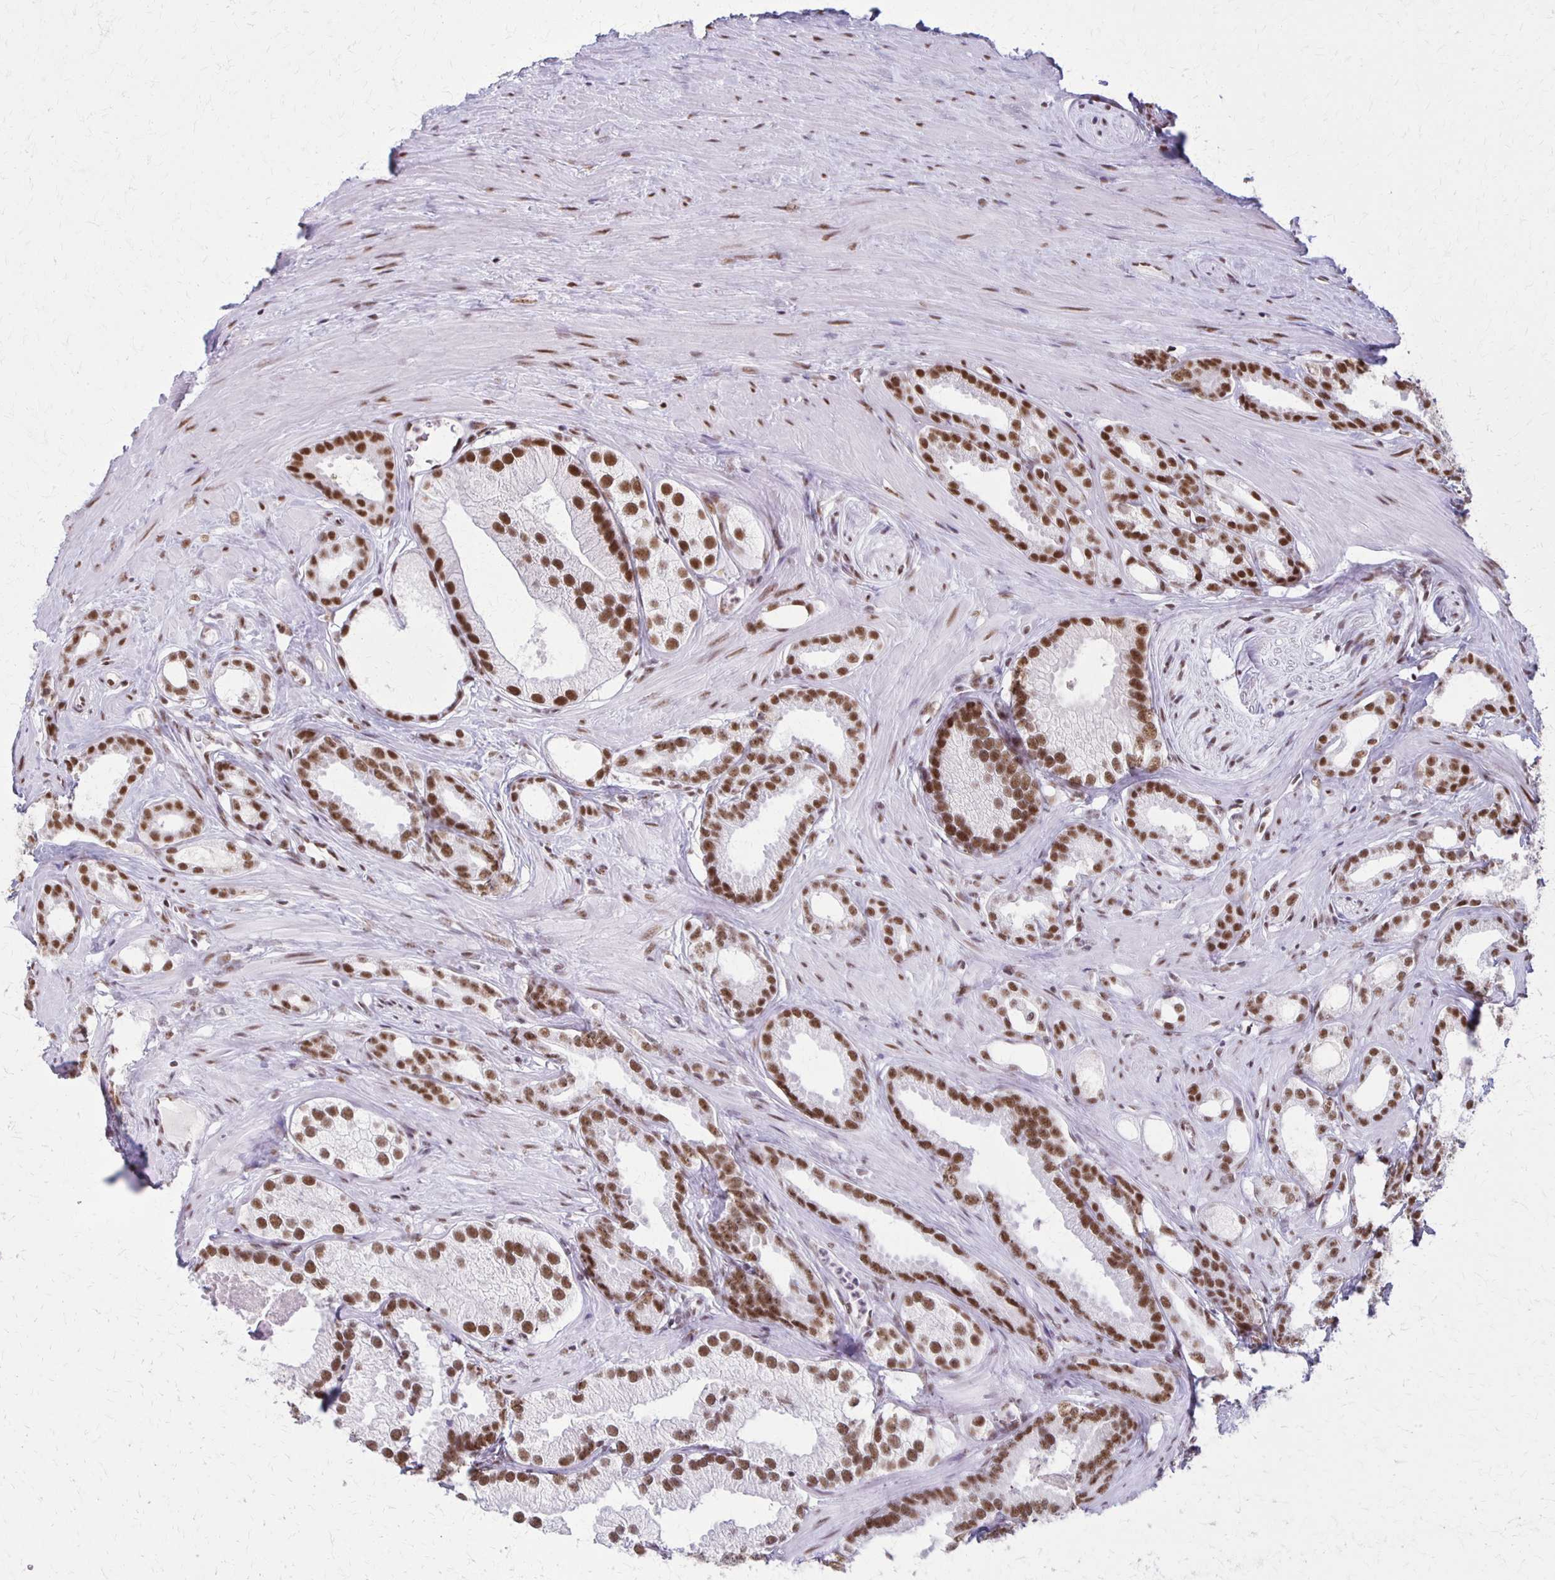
{"staining": {"intensity": "strong", "quantity": ">75%", "location": "nuclear"}, "tissue": "prostate cancer", "cell_type": "Tumor cells", "image_type": "cancer", "snomed": [{"axis": "morphology", "description": "Adenocarcinoma, Low grade"}, {"axis": "topography", "description": "Prostate"}], "caption": "Strong nuclear protein staining is identified in approximately >75% of tumor cells in adenocarcinoma (low-grade) (prostate).", "gene": "XRCC6", "patient": {"sex": "male", "age": 65}}